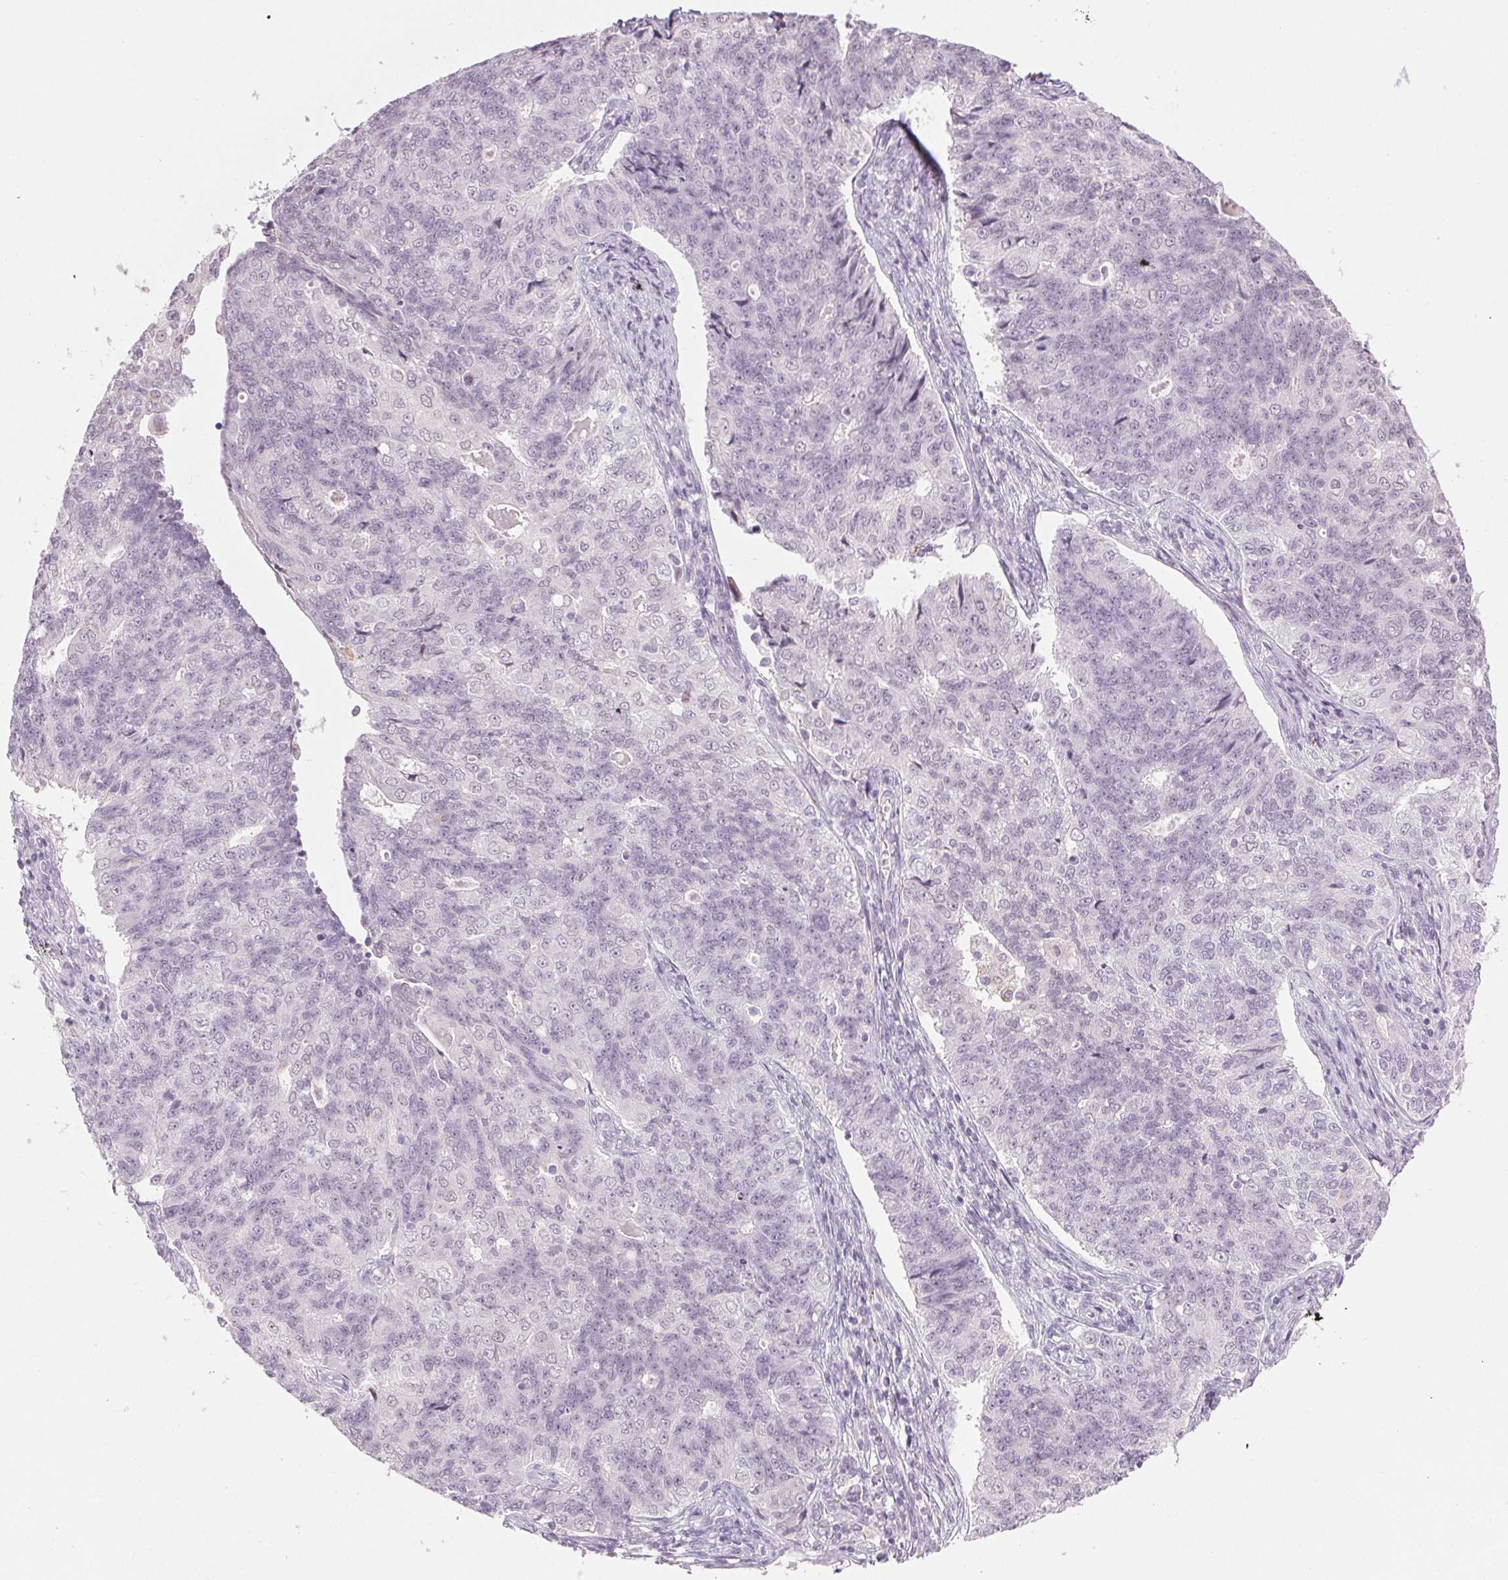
{"staining": {"intensity": "negative", "quantity": "none", "location": "none"}, "tissue": "endometrial cancer", "cell_type": "Tumor cells", "image_type": "cancer", "snomed": [{"axis": "morphology", "description": "Adenocarcinoma, NOS"}, {"axis": "topography", "description": "Endometrium"}], "caption": "DAB (3,3'-diaminobenzidine) immunohistochemical staining of adenocarcinoma (endometrial) exhibits no significant positivity in tumor cells. Nuclei are stained in blue.", "gene": "MPO", "patient": {"sex": "female", "age": 43}}